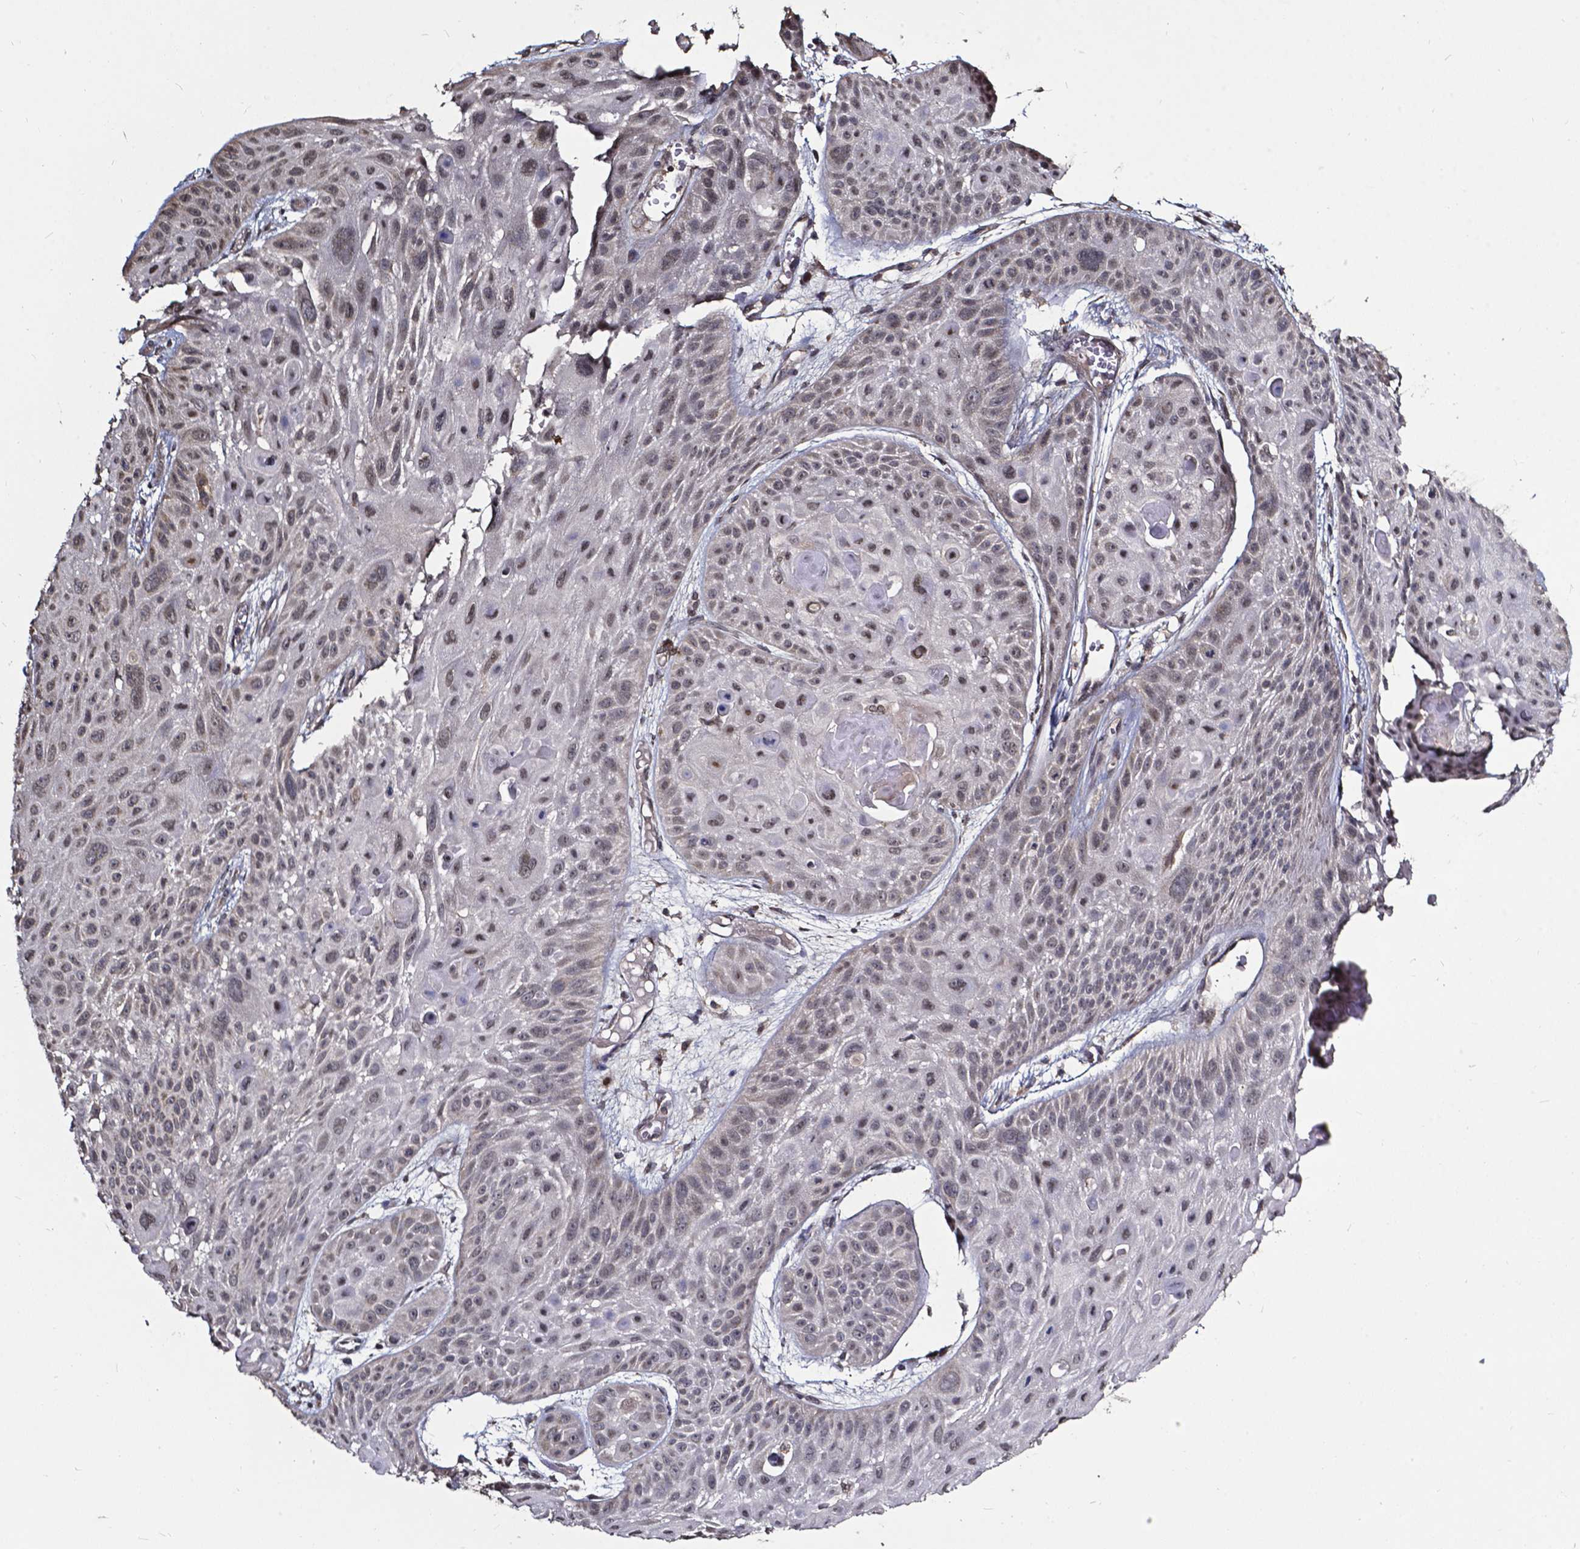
{"staining": {"intensity": "negative", "quantity": "none", "location": "none"}, "tissue": "skin cancer", "cell_type": "Tumor cells", "image_type": "cancer", "snomed": [{"axis": "morphology", "description": "Squamous cell carcinoma, NOS"}, {"axis": "topography", "description": "Skin"}, {"axis": "topography", "description": "Anal"}], "caption": "IHC photomicrograph of human skin squamous cell carcinoma stained for a protein (brown), which displays no positivity in tumor cells.", "gene": "GLRA2", "patient": {"sex": "female", "age": 75}}